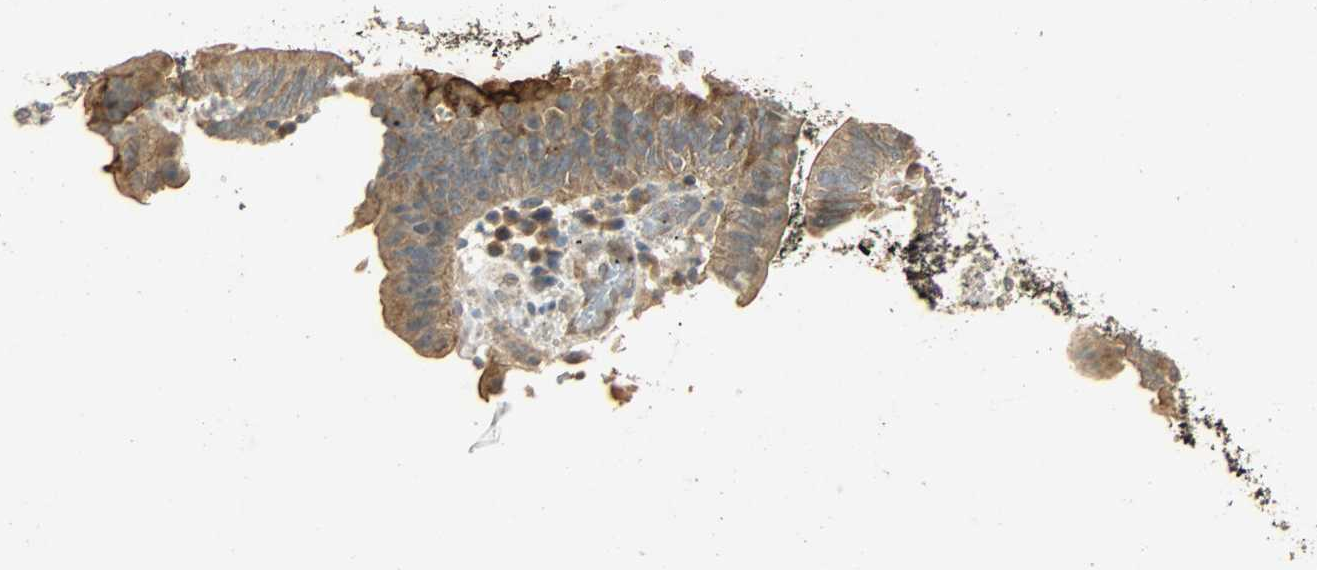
{"staining": {"intensity": "moderate", "quantity": ">75%", "location": "cytoplasmic/membranous"}, "tissue": "stomach cancer", "cell_type": "Tumor cells", "image_type": "cancer", "snomed": [{"axis": "morphology", "description": "Adenocarcinoma, NOS"}, {"axis": "topography", "description": "Stomach"}], "caption": "Immunohistochemistry histopathology image of neoplastic tissue: human stomach adenocarcinoma stained using immunohistochemistry exhibits medium levels of moderate protein expression localized specifically in the cytoplasmic/membranous of tumor cells, appearing as a cytoplasmic/membranous brown color.", "gene": "ATP2B1", "patient": {"sex": "male", "age": 59}}